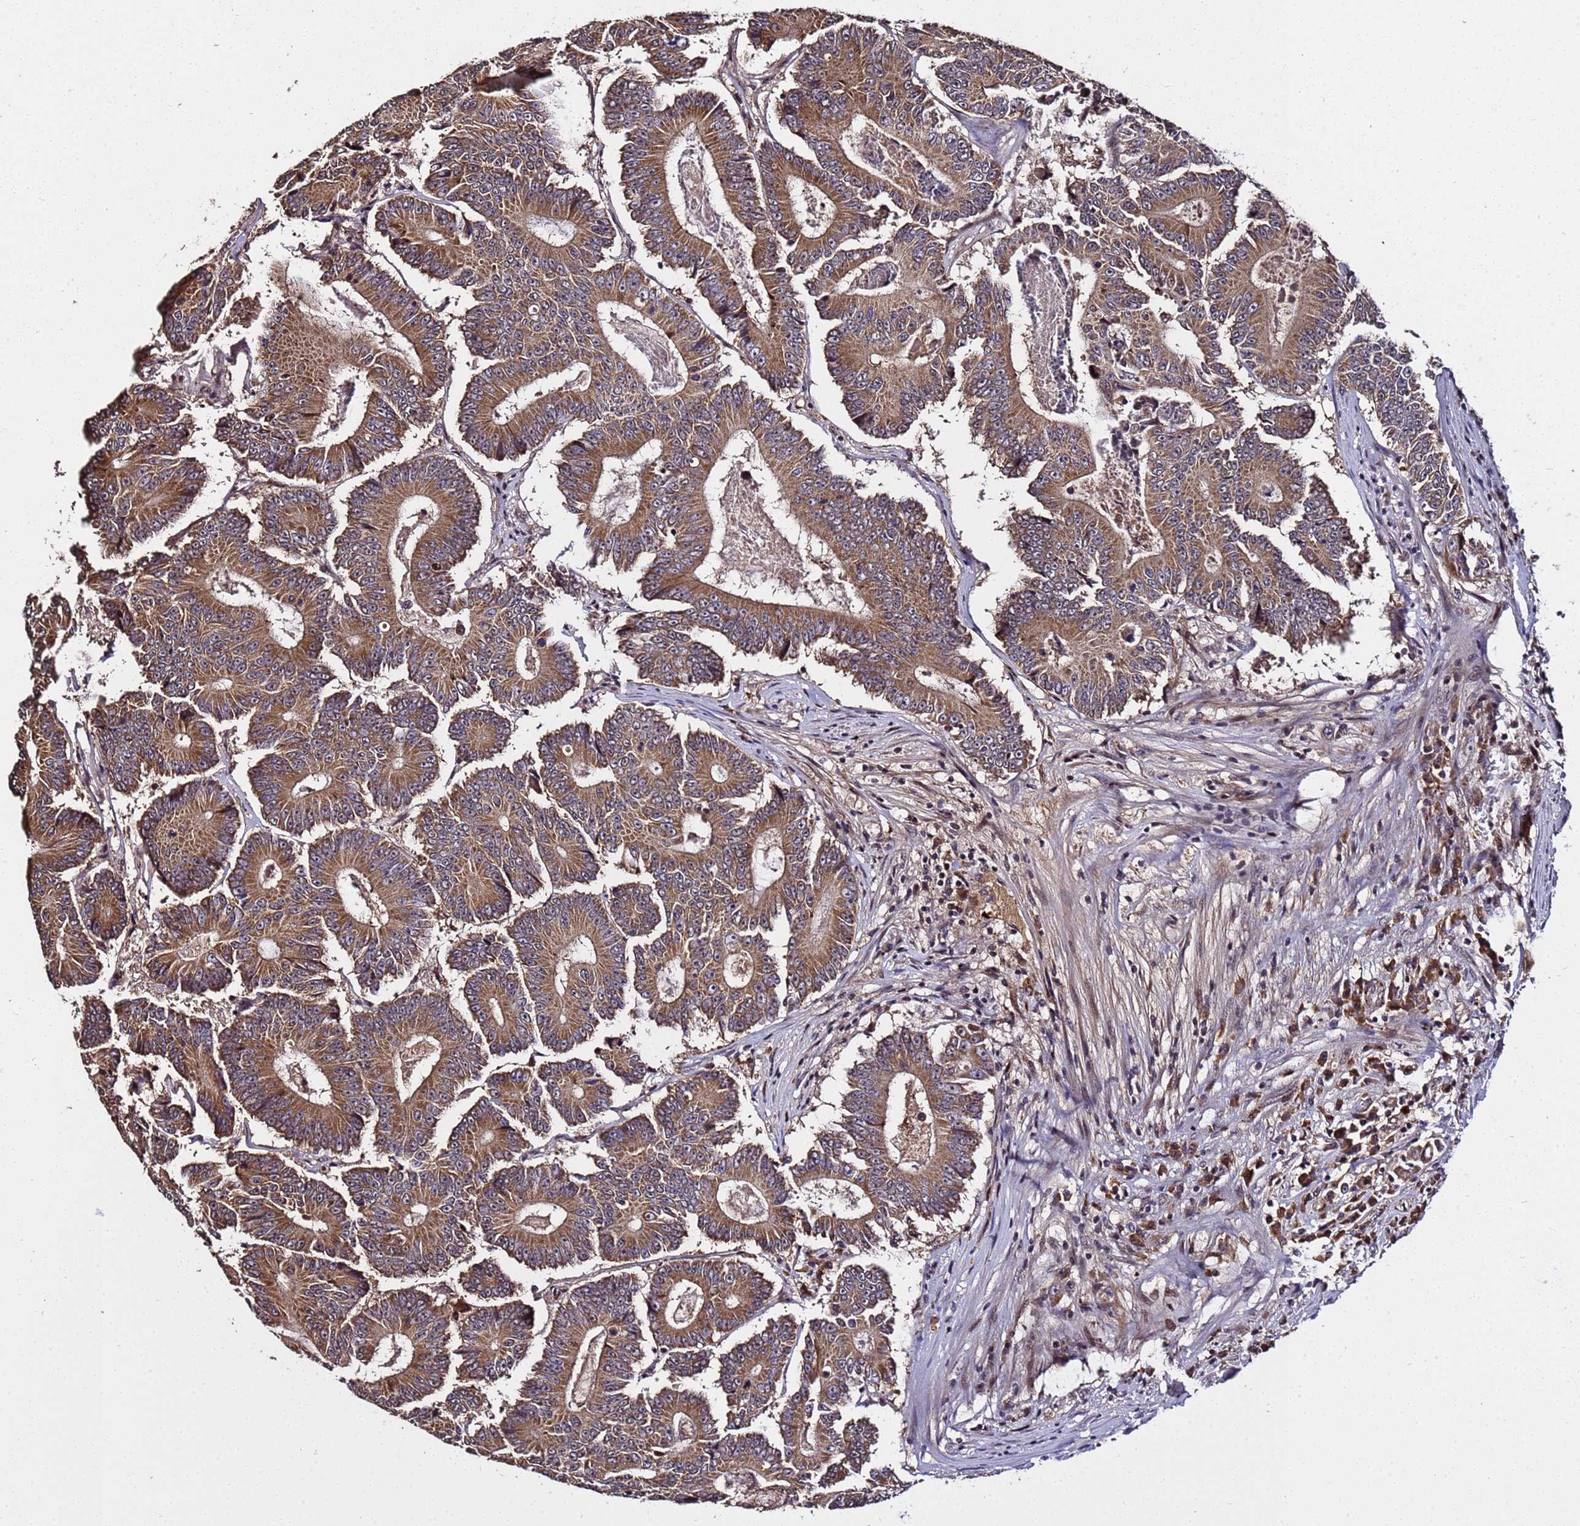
{"staining": {"intensity": "moderate", "quantity": ">75%", "location": "cytoplasmic/membranous"}, "tissue": "colorectal cancer", "cell_type": "Tumor cells", "image_type": "cancer", "snomed": [{"axis": "morphology", "description": "Adenocarcinoma, NOS"}, {"axis": "topography", "description": "Colon"}], "caption": "An image of colorectal cancer stained for a protein exhibits moderate cytoplasmic/membranous brown staining in tumor cells.", "gene": "WNK4", "patient": {"sex": "male", "age": 83}}